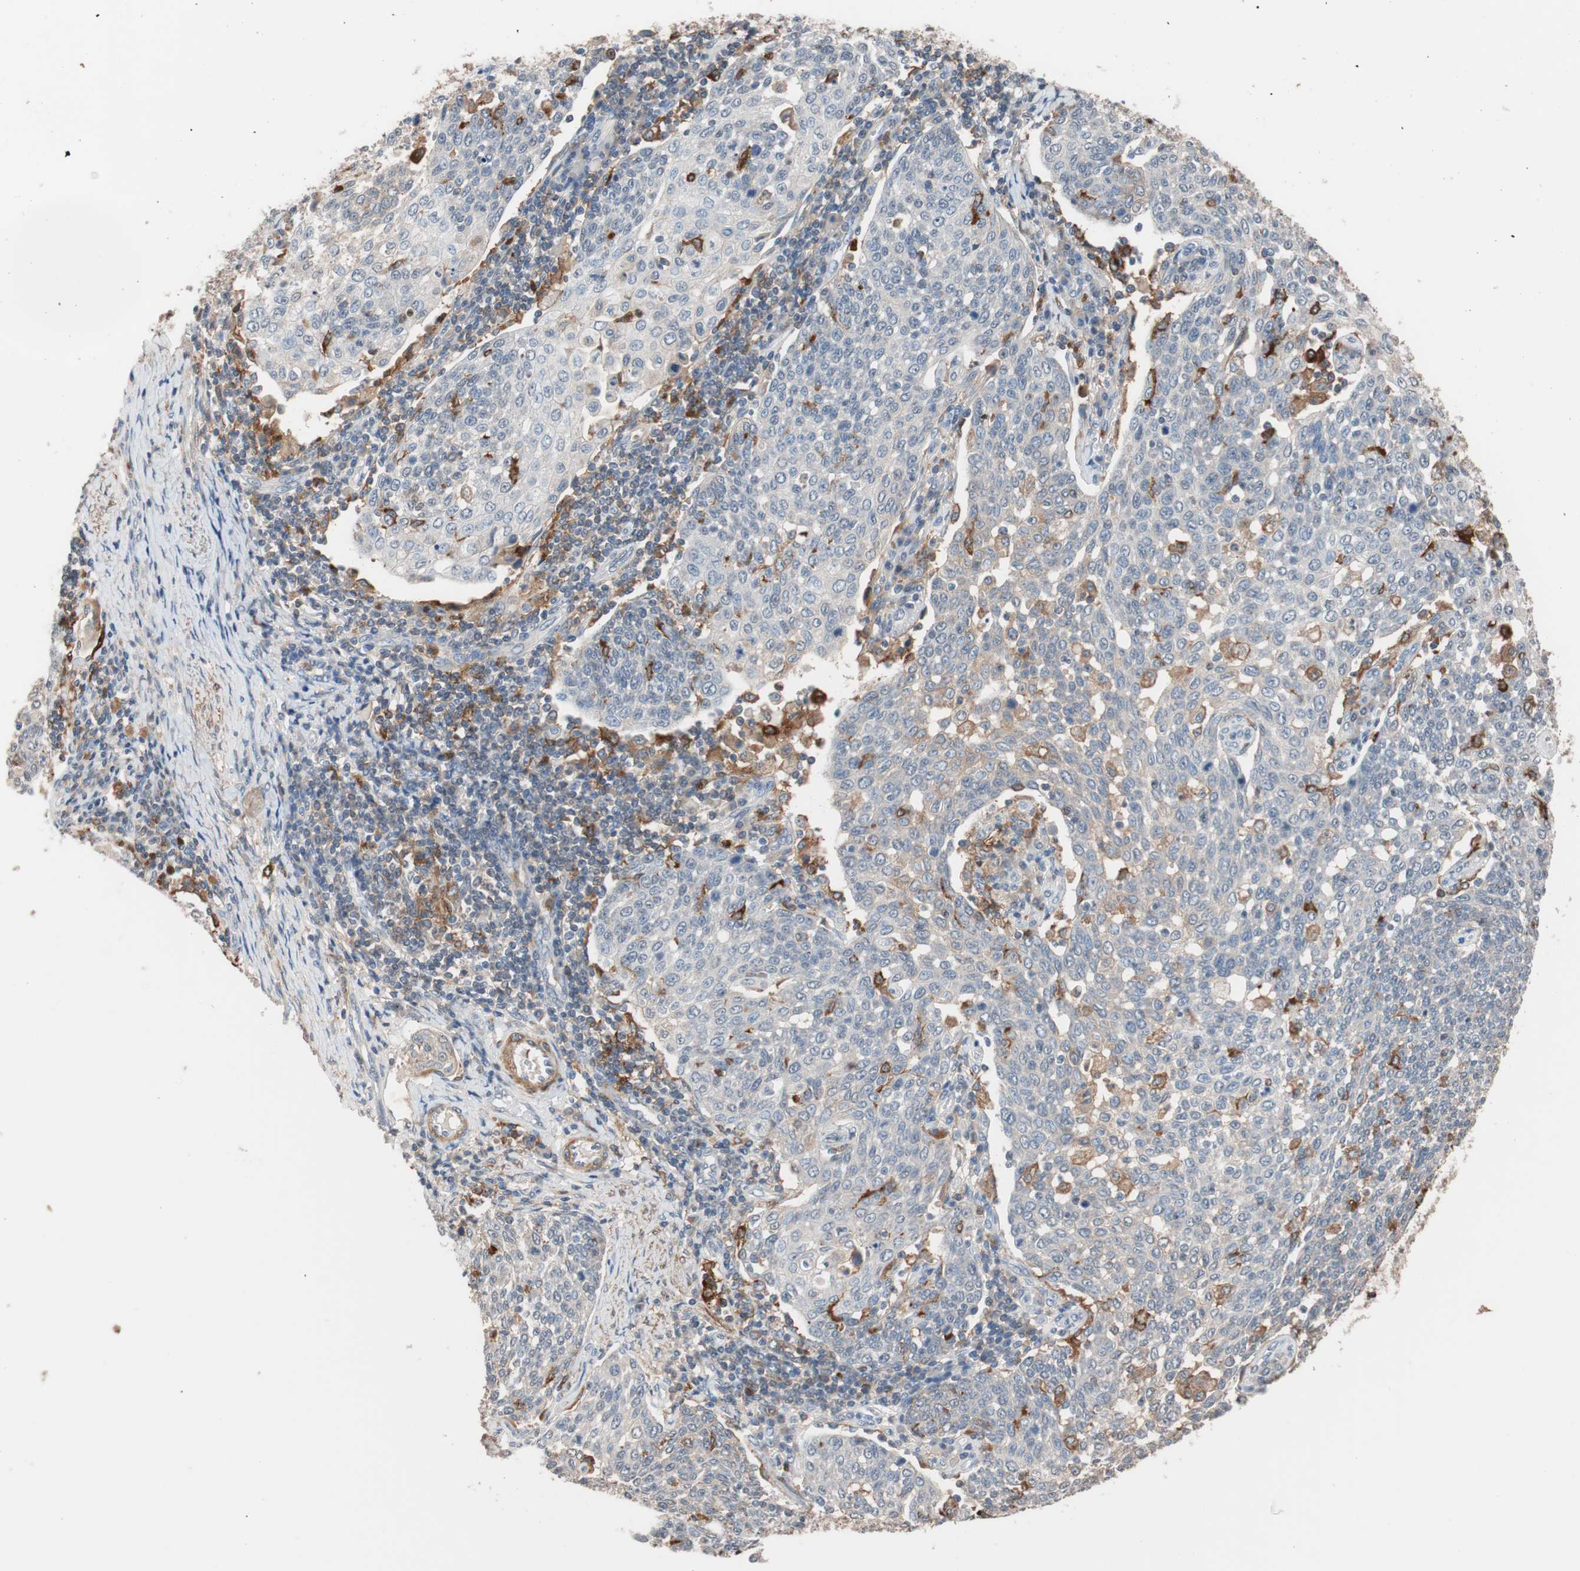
{"staining": {"intensity": "weak", "quantity": "<25%", "location": "cytoplasmic/membranous"}, "tissue": "cervical cancer", "cell_type": "Tumor cells", "image_type": "cancer", "snomed": [{"axis": "morphology", "description": "Squamous cell carcinoma, NOS"}, {"axis": "topography", "description": "Cervix"}], "caption": "Micrograph shows no protein positivity in tumor cells of squamous cell carcinoma (cervical) tissue.", "gene": "LITAF", "patient": {"sex": "female", "age": 34}}